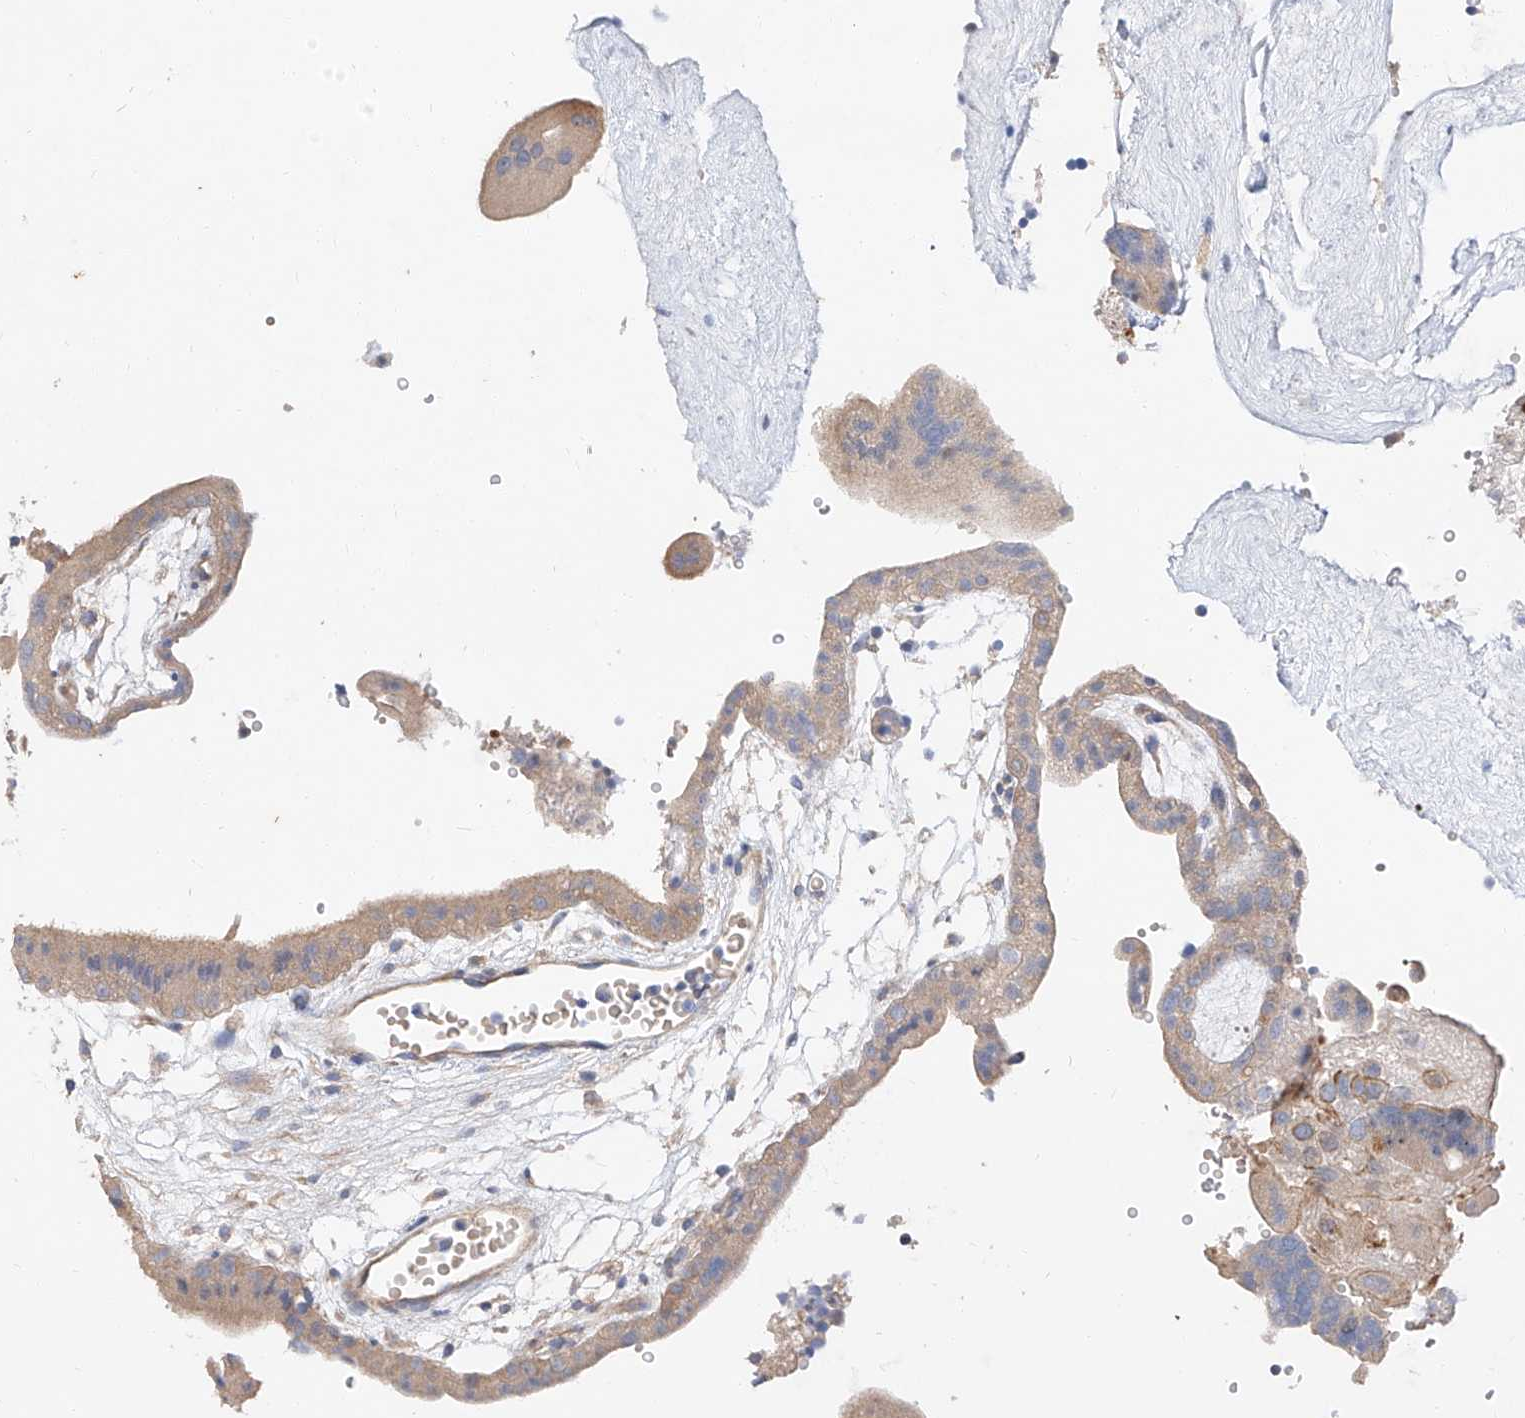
{"staining": {"intensity": "weak", "quantity": ">75%", "location": "cytoplasmic/membranous"}, "tissue": "placenta", "cell_type": "Decidual cells", "image_type": "normal", "snomed": [{"axis": "morphology", "description": "Normal tissue, NOS"}, {"axis": "topography", "description": "Placenta"}], "caption": "Decidual cells exhibit low levels of weak cytoplasmic/membranous positivity in approximately >75% of cells in benign placenta. (DAB (3,3'-diaminobenzidine) = brown stain, brightfield microscopy at high magnification).", "gene": "DIRAS3", "patient": {"sex": "female", "age": 18}}